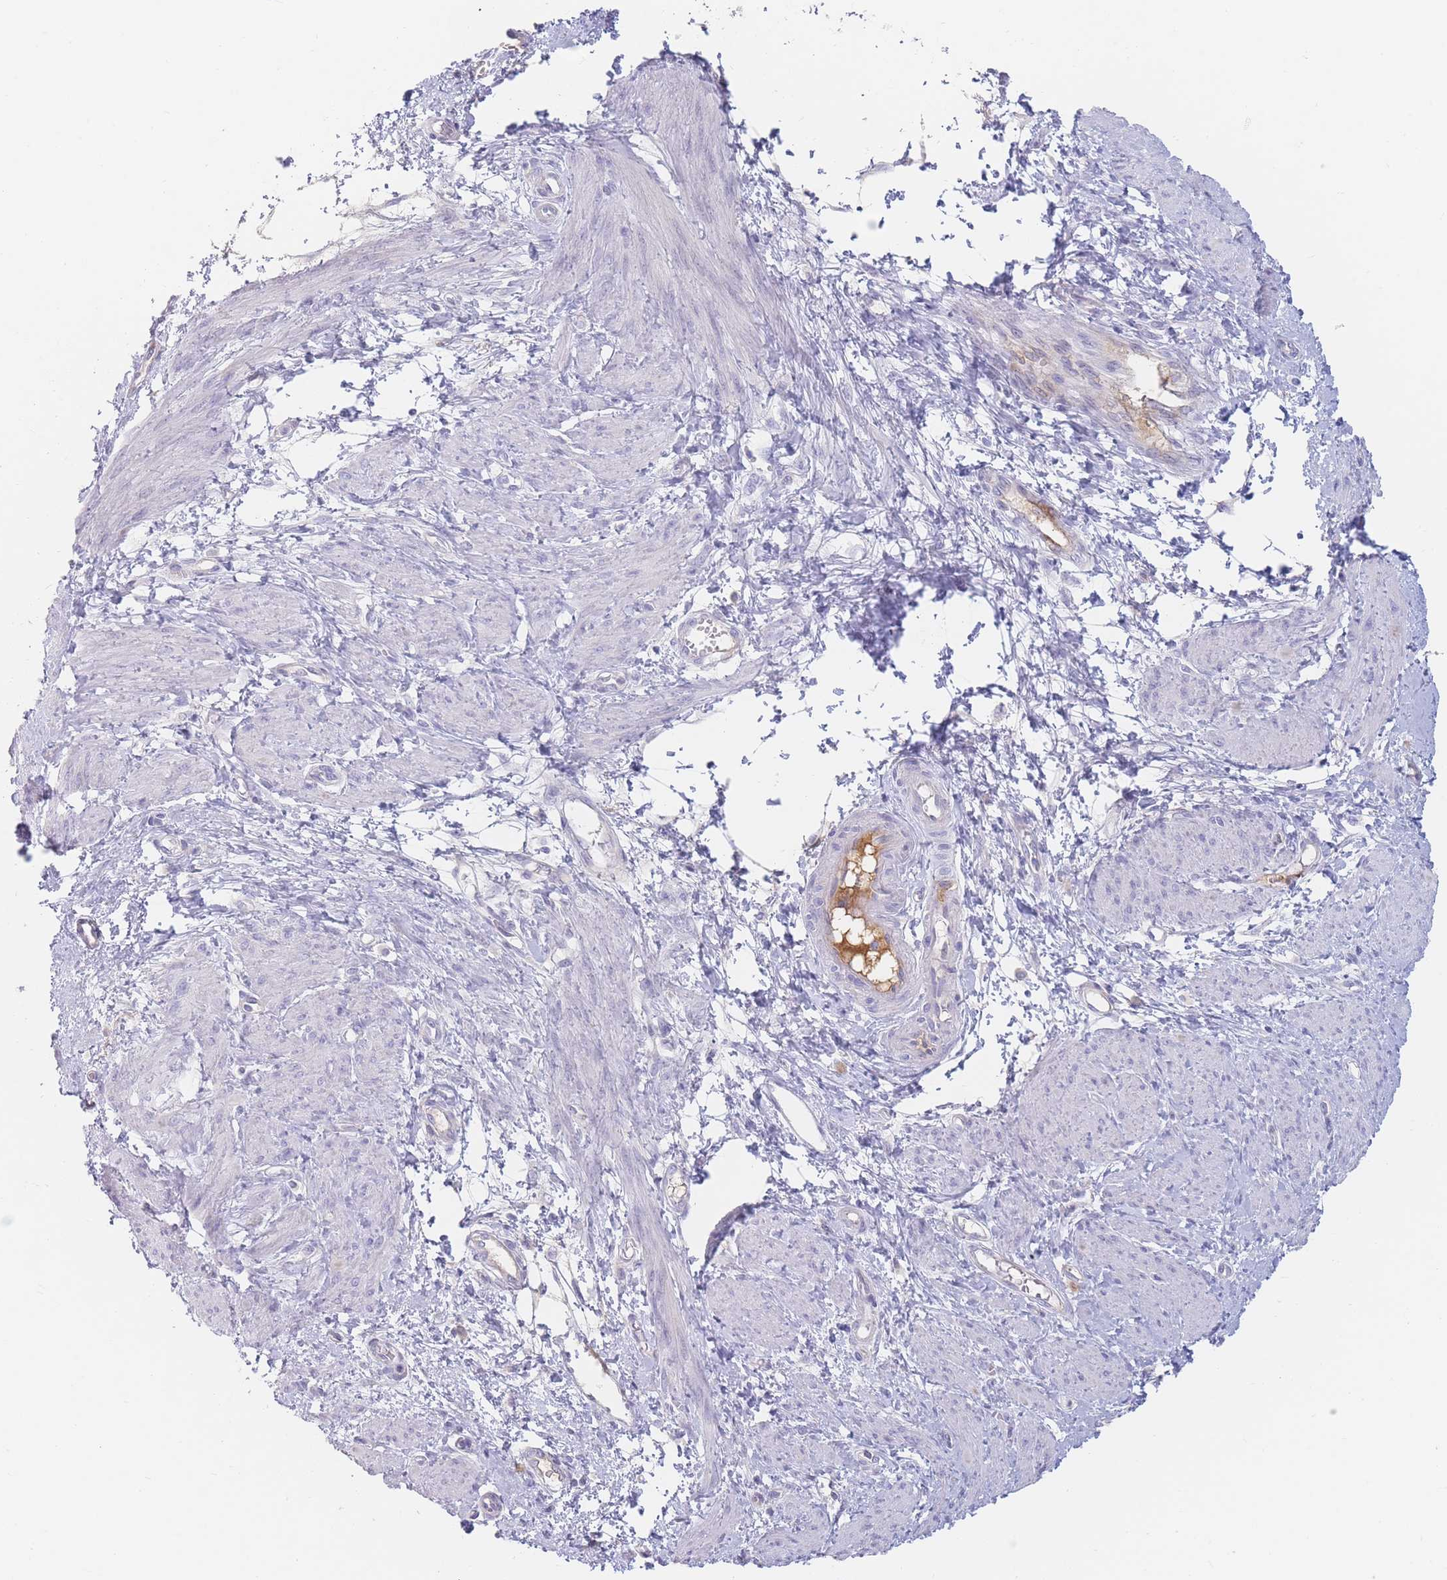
{"staining": {"intensity": "negative", "quantity": "none", "location": "none"}, "tissue": "smooth muscle", "cell_type": "Smooth muscle cells", "image_type": "normal", "snomed": [{"axis": "morphology", "description": "Normal tissue, NOS"}, {"axis": "topography", "description": "Smooth muscle"}, {"axis": "topography", "description": "Uterus"}], "caption": "The micrograph exhibits no staining of smooth muscle cells in normal smooth muscle.", "gene": "PRG4", "patient": {"sex": "female", "age": 39}}